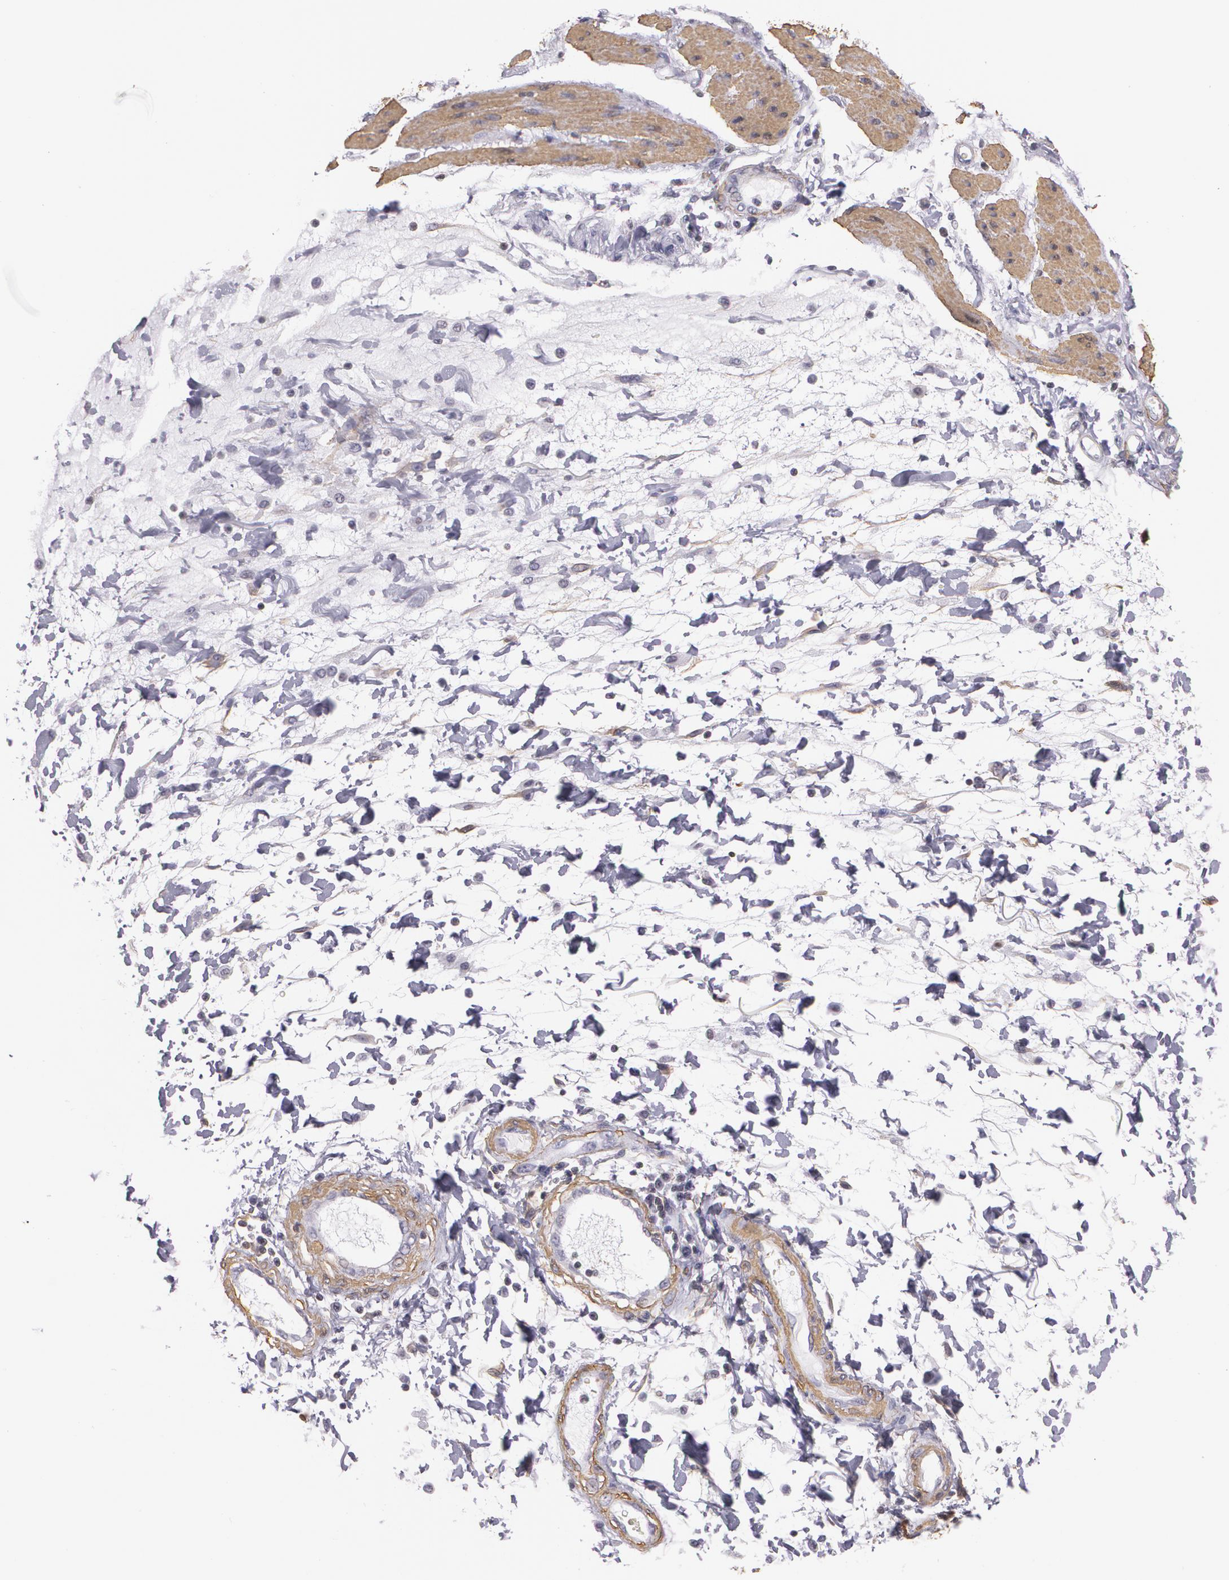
{"staining": {"intensity": "weak", "quantity": "<25%", "location": "cytoplasmic/membranous"}, "tissue": "stomach cancer", "cell_type": "Tumor cells", "image_type": "cancer", "snomed": [{"axis": "morphology", "description": "Adenocarcinoma, NOS"}, {"axis": "topography", "description": "Pancreas"}, {"axis": "topography", "description": "Stomach, upper"}], "caption": "A micrograph of human adenocarcinoma (stomach) is negative for staining in tumor cells.", "gene": "VAMP1", "patient": {"sex": "male", "age": 77}}